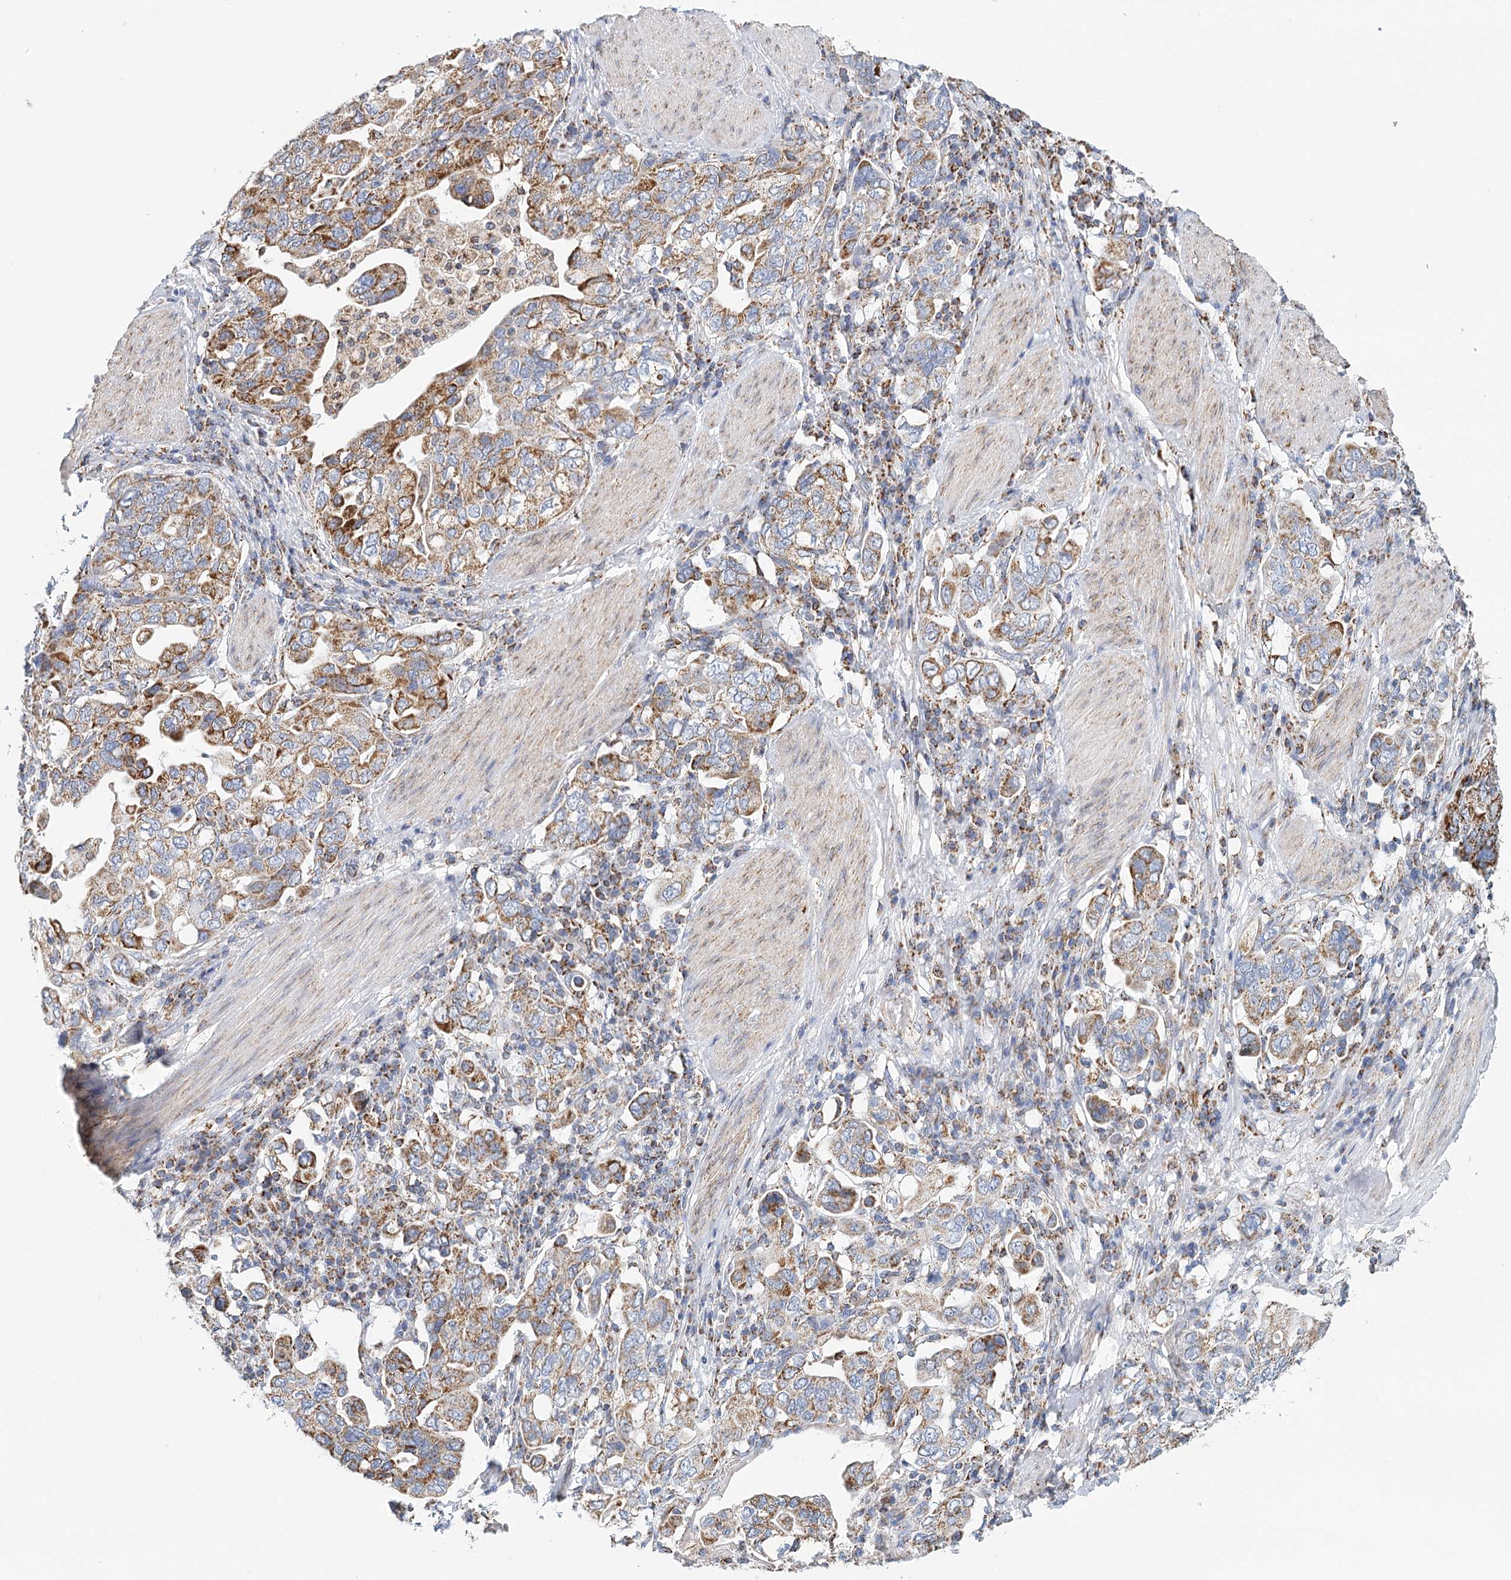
{"staining": {"intensity": "strong", "quantity": "25%-75%", "location": "cytoplasmic/membranous"}, "tissue": "stomach cancer", "cell_type": "Tumor cells", "image_type": "cancer", "snomed": [{"axis": "morphology", "description": "Adenocarcinoma, NOS"}, {"axis": "topography", "description": "Stomach, upper"}], "caption": "This photomicrograph reveals stomach adenocarcinoma stained with immunohistochemistry to label a protein in brown. The cytoplasmic/membranous of tumor cells show strong positivity for the protein. Nuclei are counter-stained blue.", "gene": "LSS", "patient": {"sex": "male", "age": 62}}